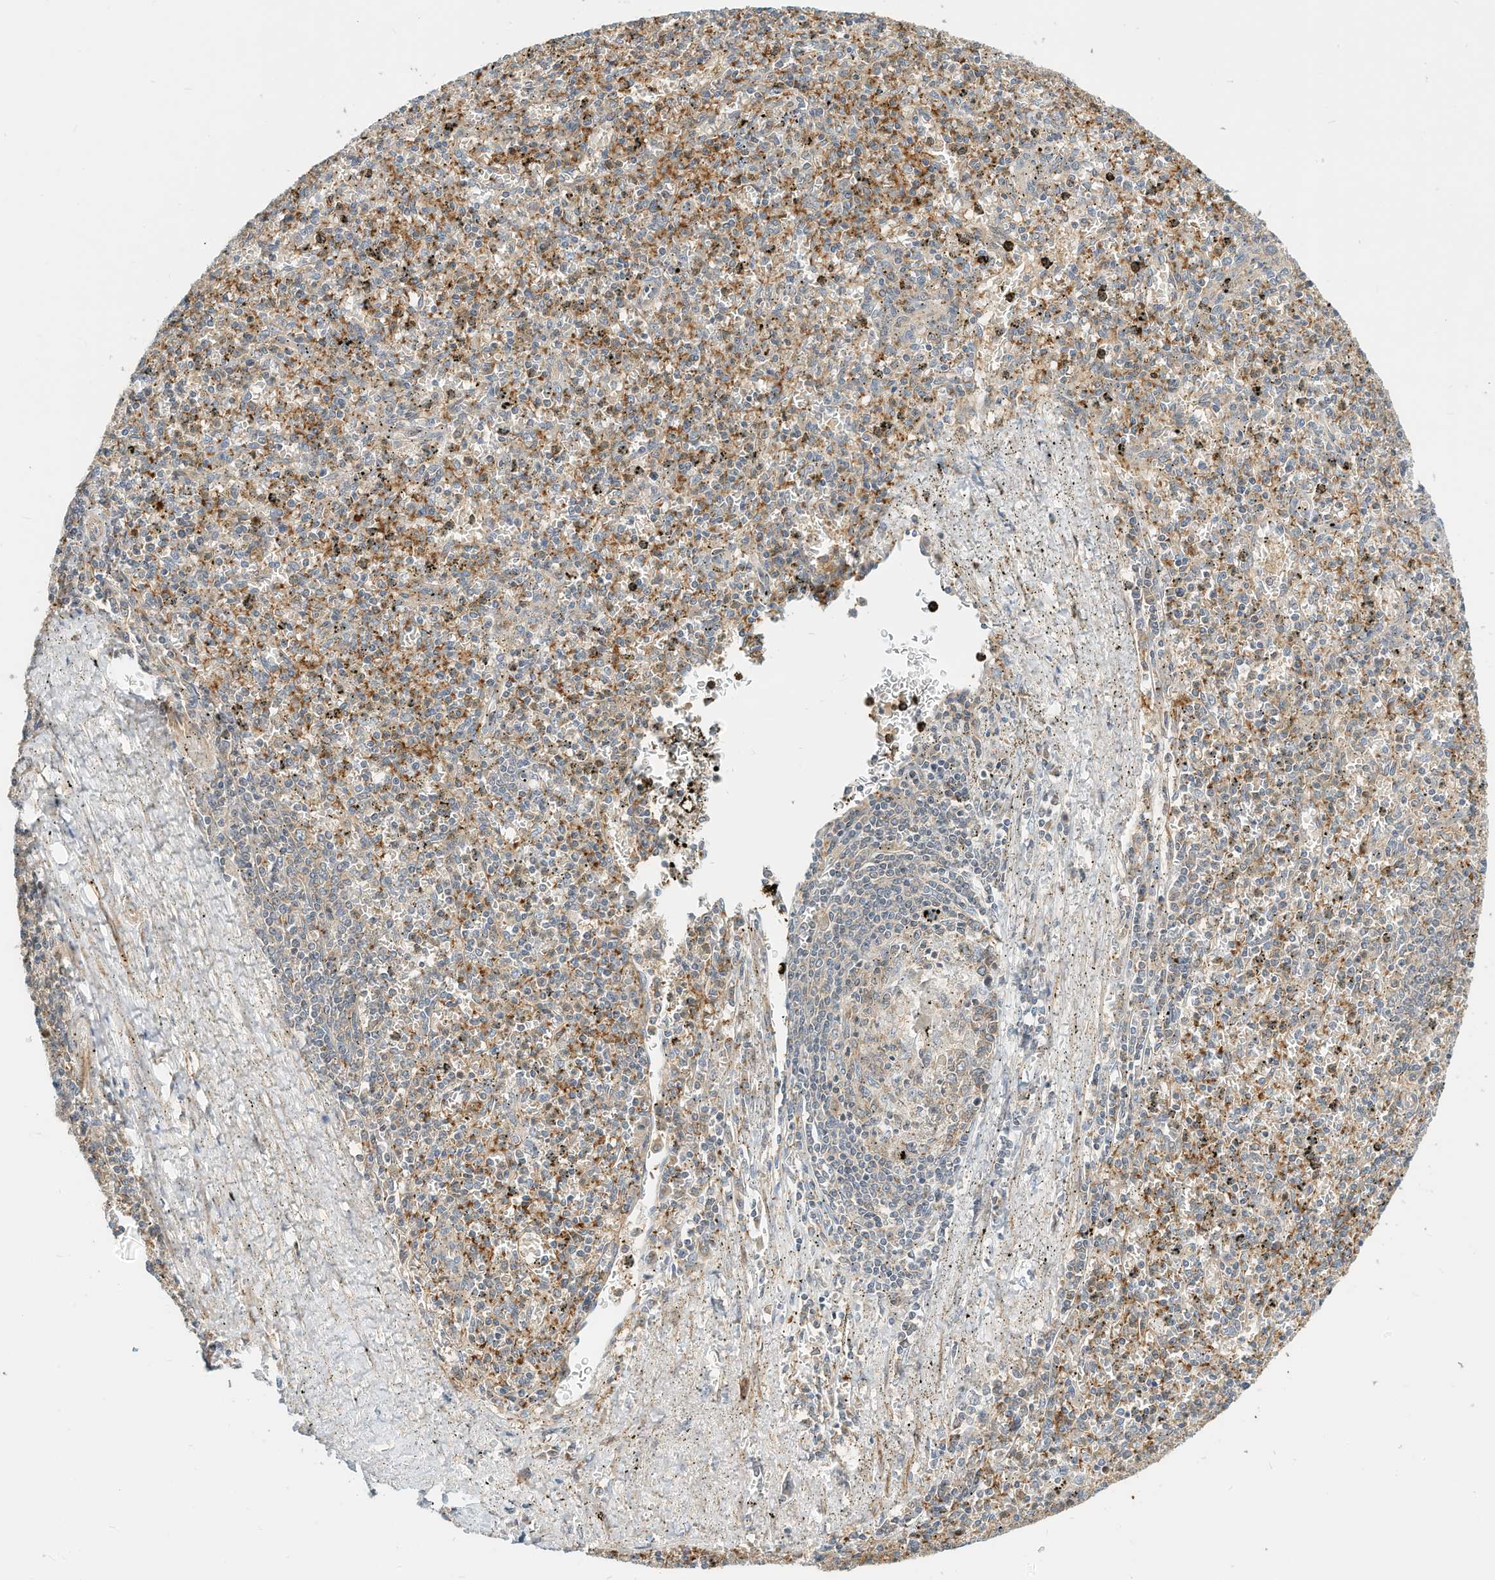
{"staining": {"intensity": "moderate", "quantity": "25%-75%", "location": "cytoplasmic/membranous"}, "tissue": "spleen", "cell_type": "Cells in red pulp", "image_type": "normal", "snomed": [{"axis": "morphology", "description": "Normal tissue, NOS"}, {"axis": "topography", "description": "Spleen"}], "caption": "Cells in red pulp display medium levels of moderate cytoplasmic/membranous expression in approximately 25%-75% of cells in unremarkable spleen. (DAB IHC with brightfield microscopy, high magnification).", "gene": "OFD1", "patient": {"sex": "male", "age": 72}}